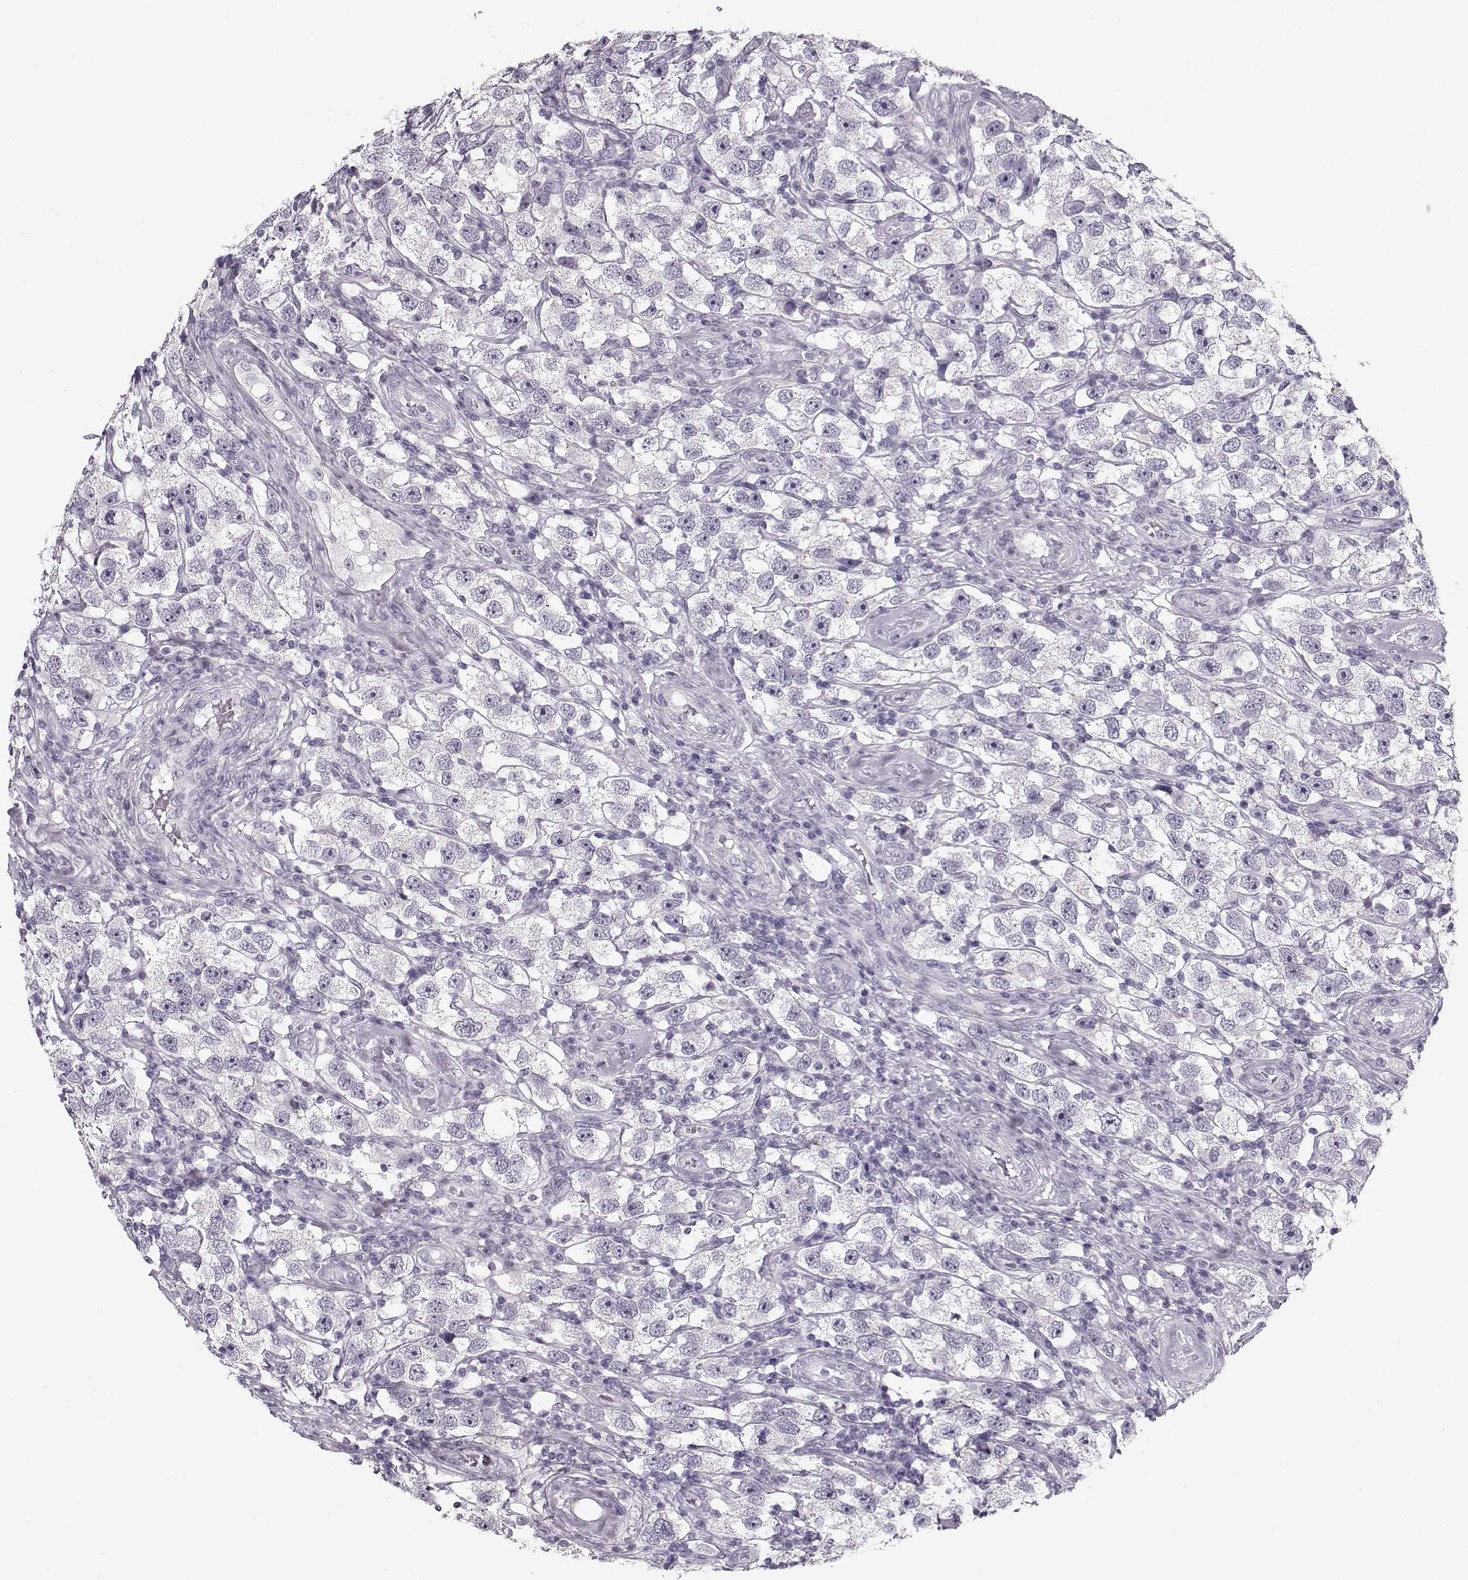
{"staining": {"intensity": "negative", "quantity": "none", "location": "none"}, "tissue": "testis cancer", "cell_type": "Tumor cells", "image_type": "cancer", "snomed": [{"axis": "morphology", "description": "Seminoma, NOS"}, {"axis": "topography", "description": "Testis"}], "caption": "Testis cancer was stained to show a protein in brown. There is no significant positivity in tumor cells.", "gene": "PNMT", "patient": {"sex": "male", "age": 26}}